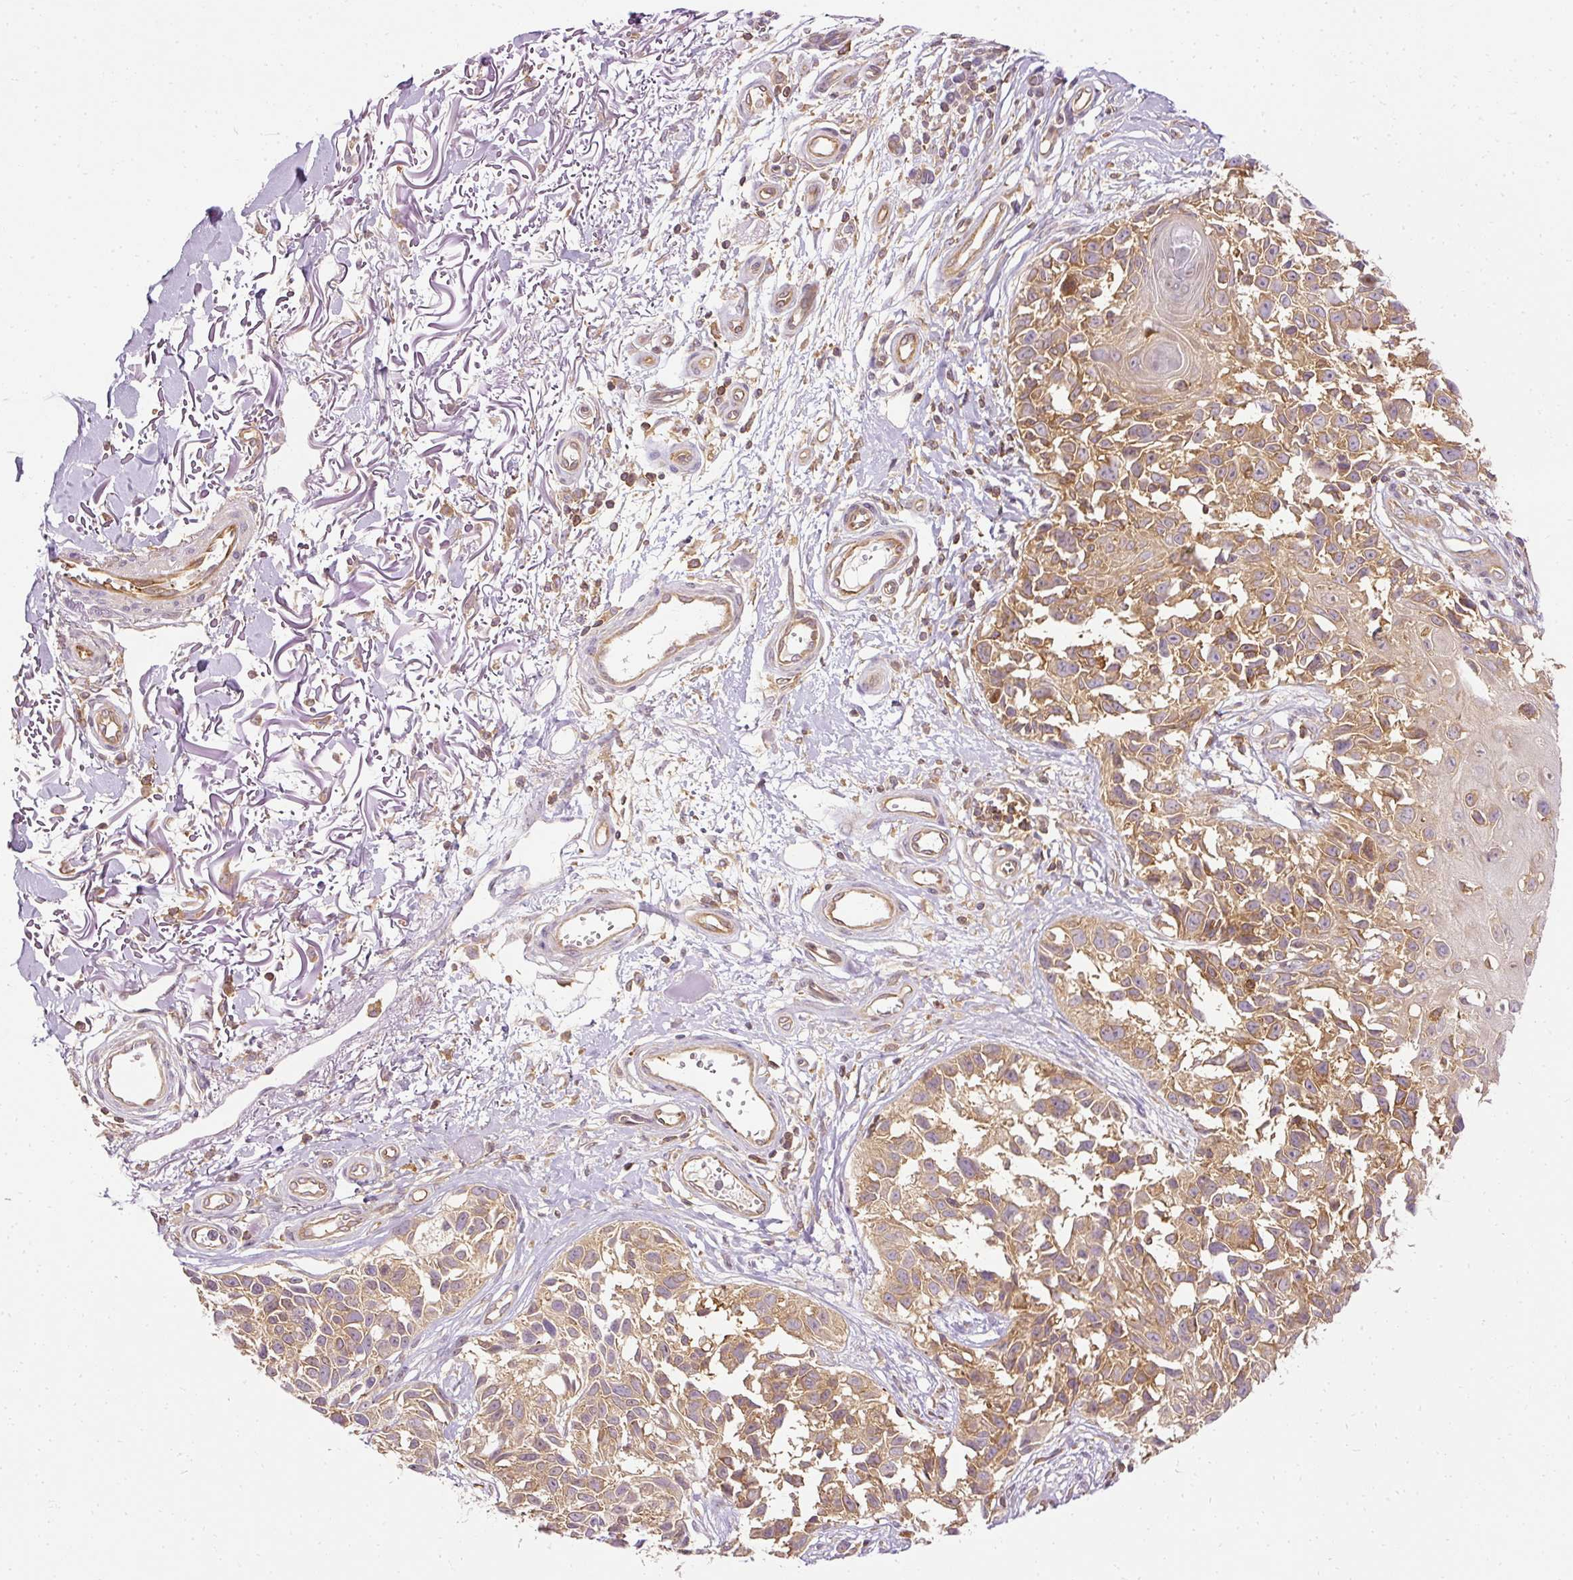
{"staining": {"intensity": "moderate", "quantity": ">75%", "location": "cytoplasmic/membranous"}, "tissue": "melanoma", "cell_type": "Tumor cells", "image_type": "cancer", "snomed": [{"axis": "morphology", "description": "Malignant melanoma, NOS"}, {"axis": "topography", "description": "Skin"}], "caption": "Immunohistochemical staining of human malignant melanoma shows medium levels of moderate cytoplasmic/membranous staining in about >75% of tumor cells. (Stains: DAB in brown, nuclei in blue, Microscopy: brightfield microscopy at high magnification).", "gene": "ARMH3", "patient": {"sex": "male", "age": 73}}